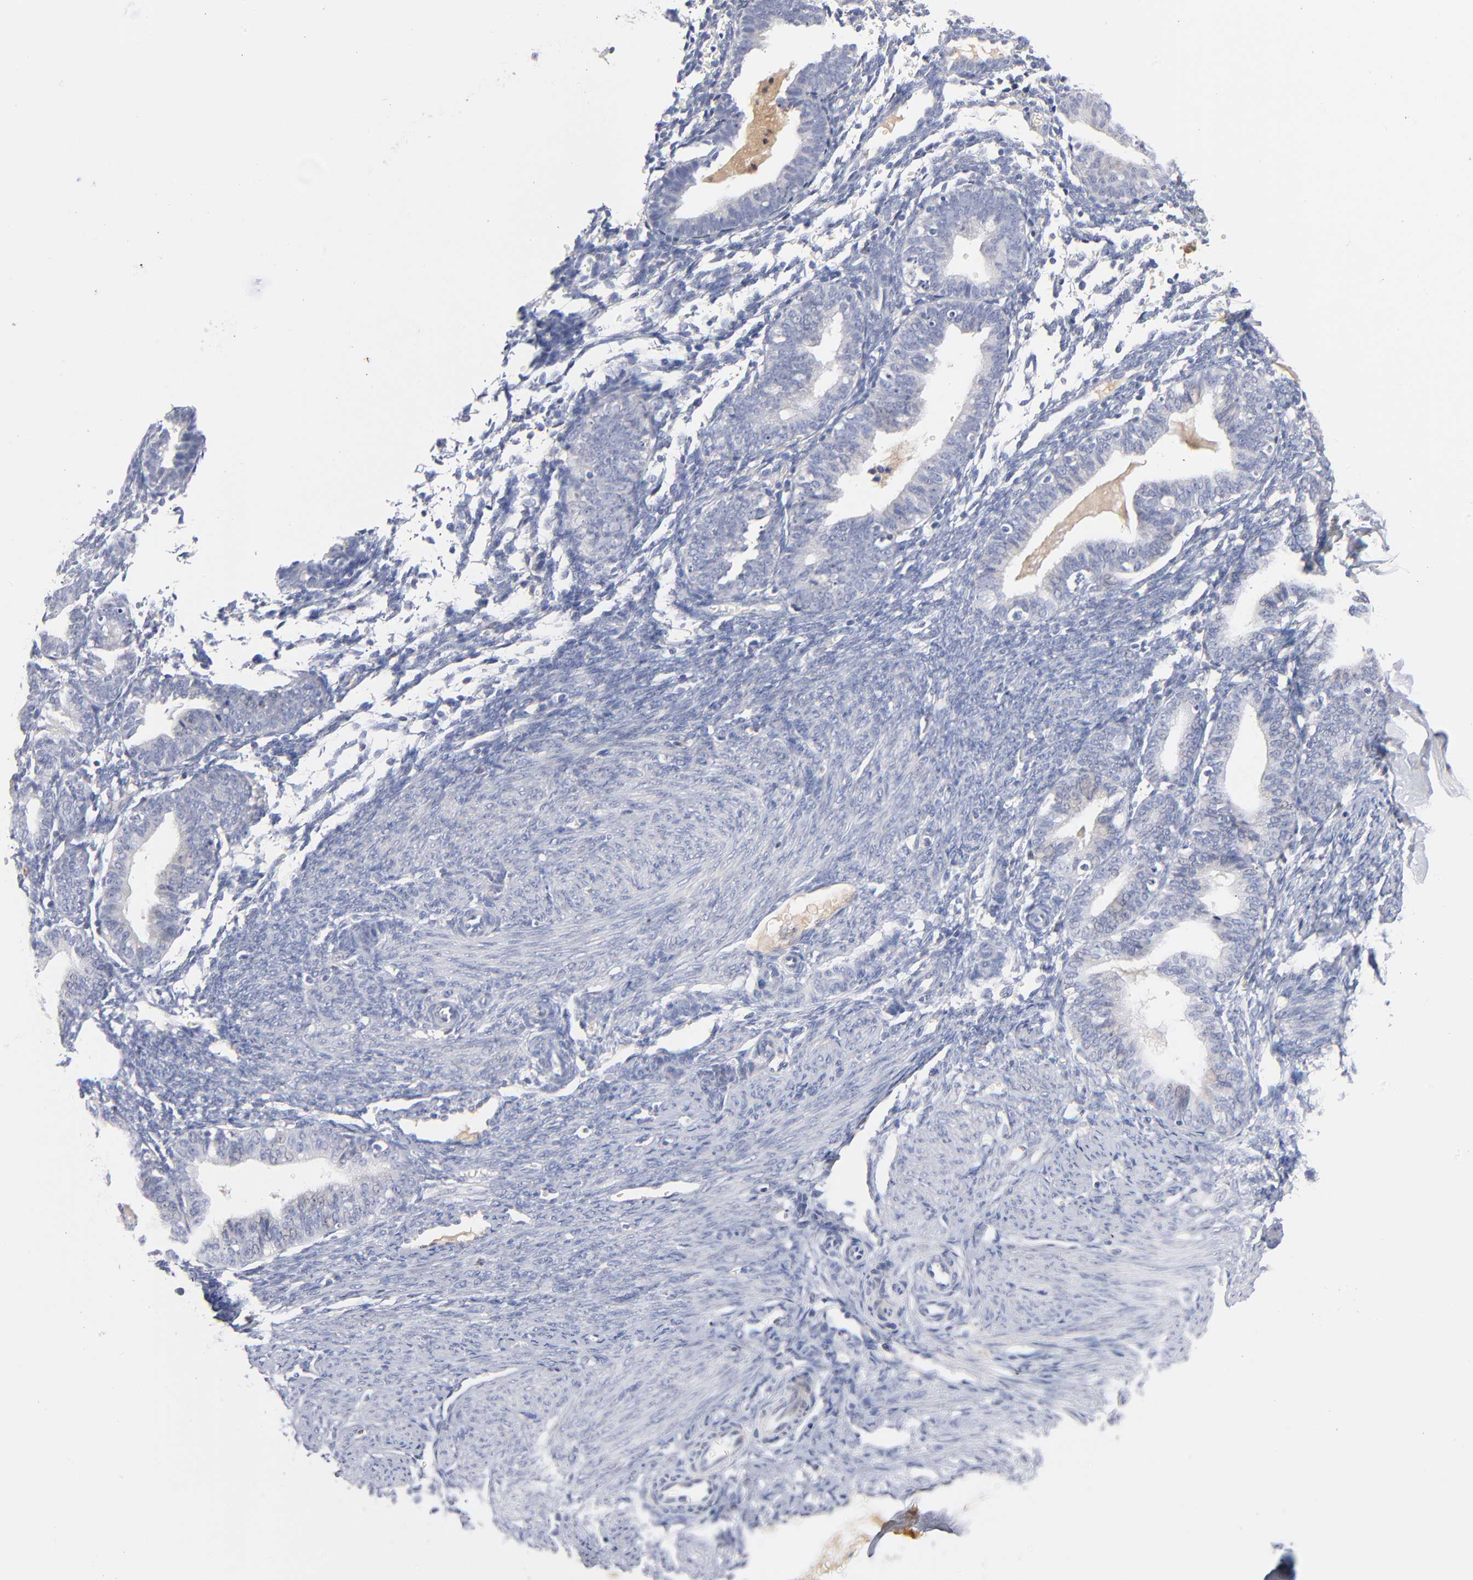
{"staining": {"intensity": "negative", "quantity": "none", "location": "none"}, "tissue": "endometrium", "cell_type": "Cells in endometrial stroma", "image_type": "normal", "snomed": [{"axis": "morphology", "description": "Normal tissue, NOS"}, {"axis": "topography", "description": "Endometrium"}], "caption": "Image shows no significant protein expression in cells in endometrial stroma of unremarkable endometrium.", "gene": "F12", "patient": {"sex": "female", "age": 61}}